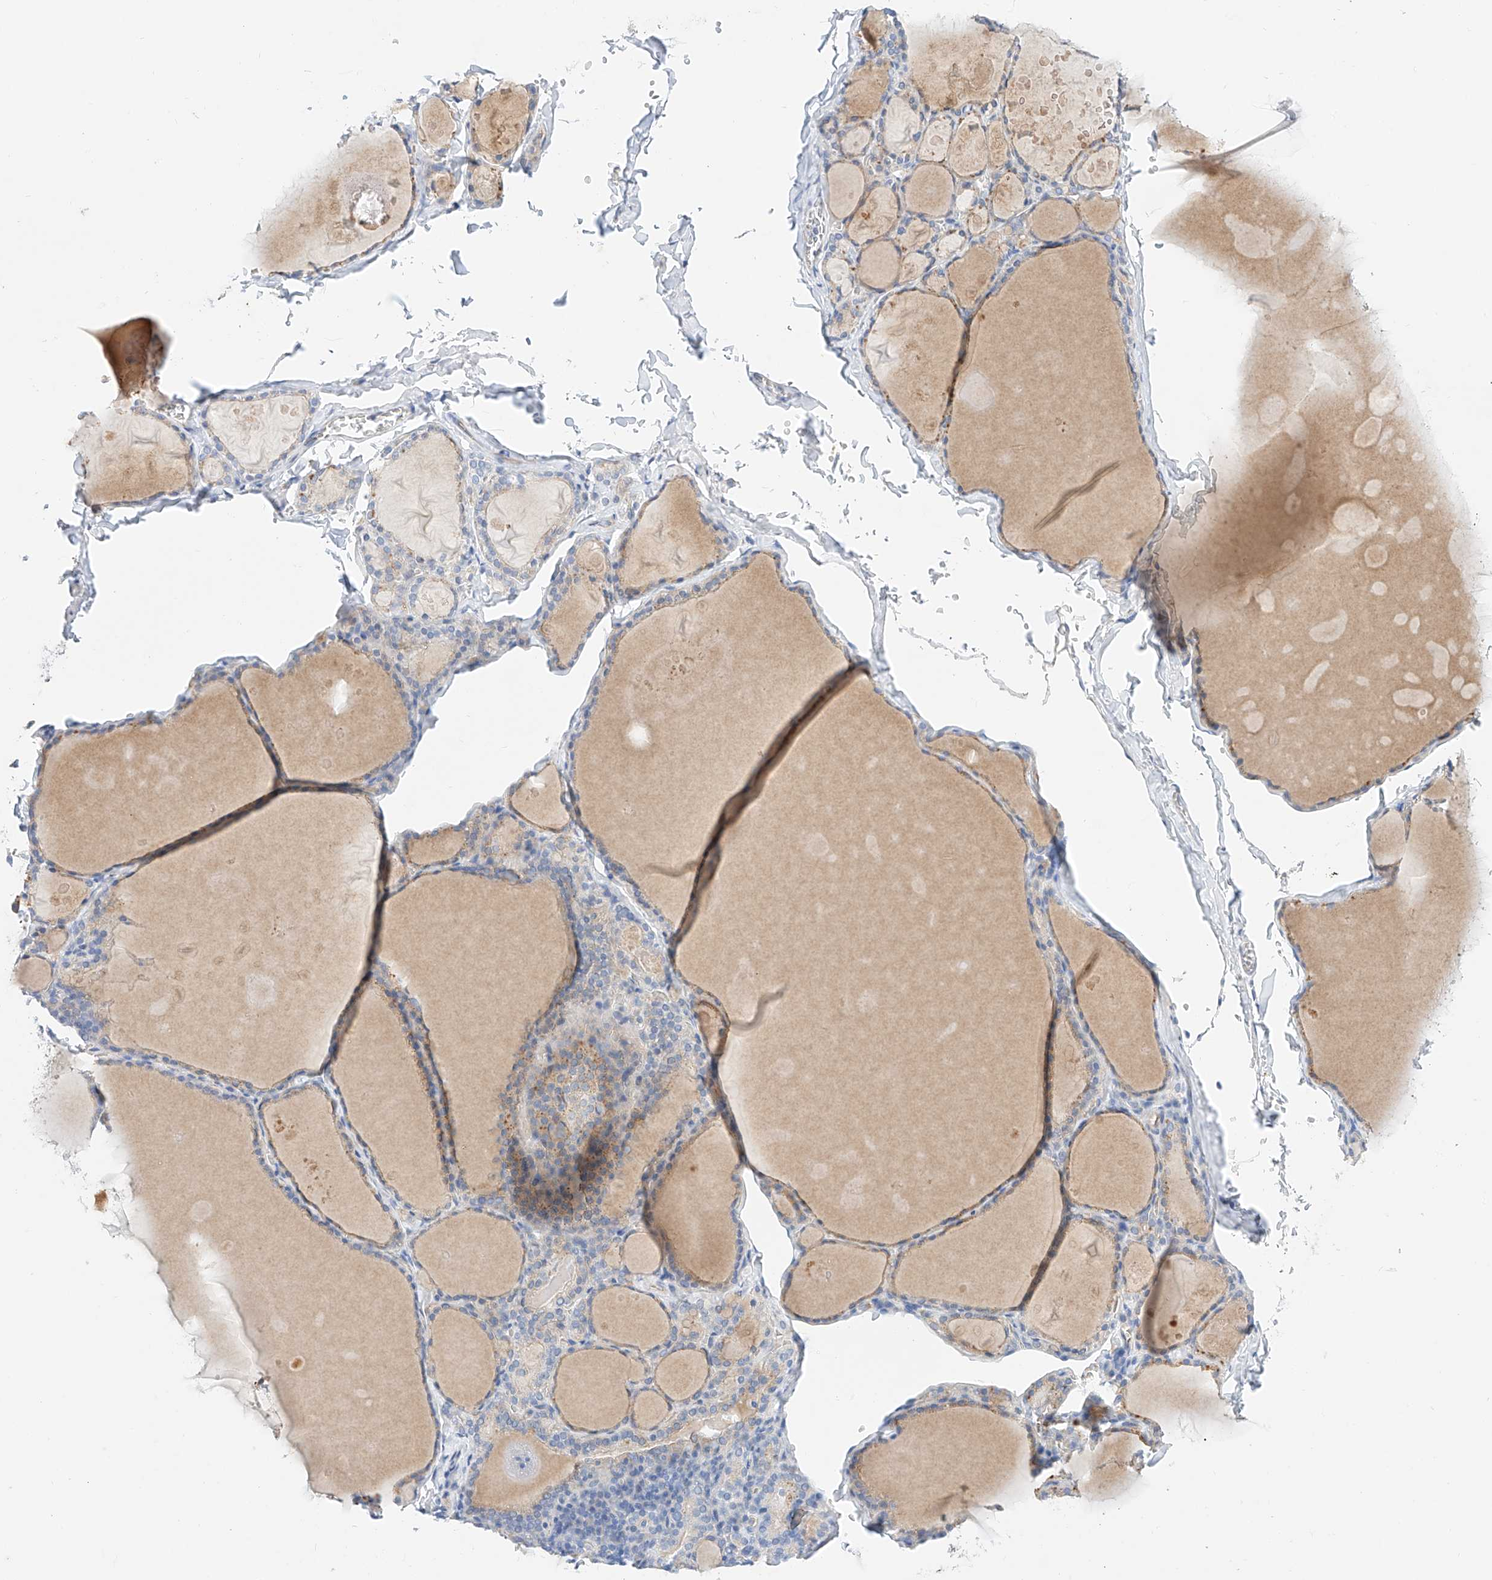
{"staining": {"intensity": "moderate", "quantity": "<25%", "location": "cytoplasmic/membranous"}, "tissue": "thyroid gland", "cell_type": "Glandular cells", "image_type": "normal", "snomed": [{"axis": "morphology", "description": "Normal tissue, NOS"}, {"axis": "topography", "description": "Thyroid gland"}], "caption": "Moderate cytoplasmic/membranous positivity is appreciated in about <25% of glandular cells in normal thyroid gland.", "gene": "SBSPON", "patient": {"sex": "male", "age": 56}}